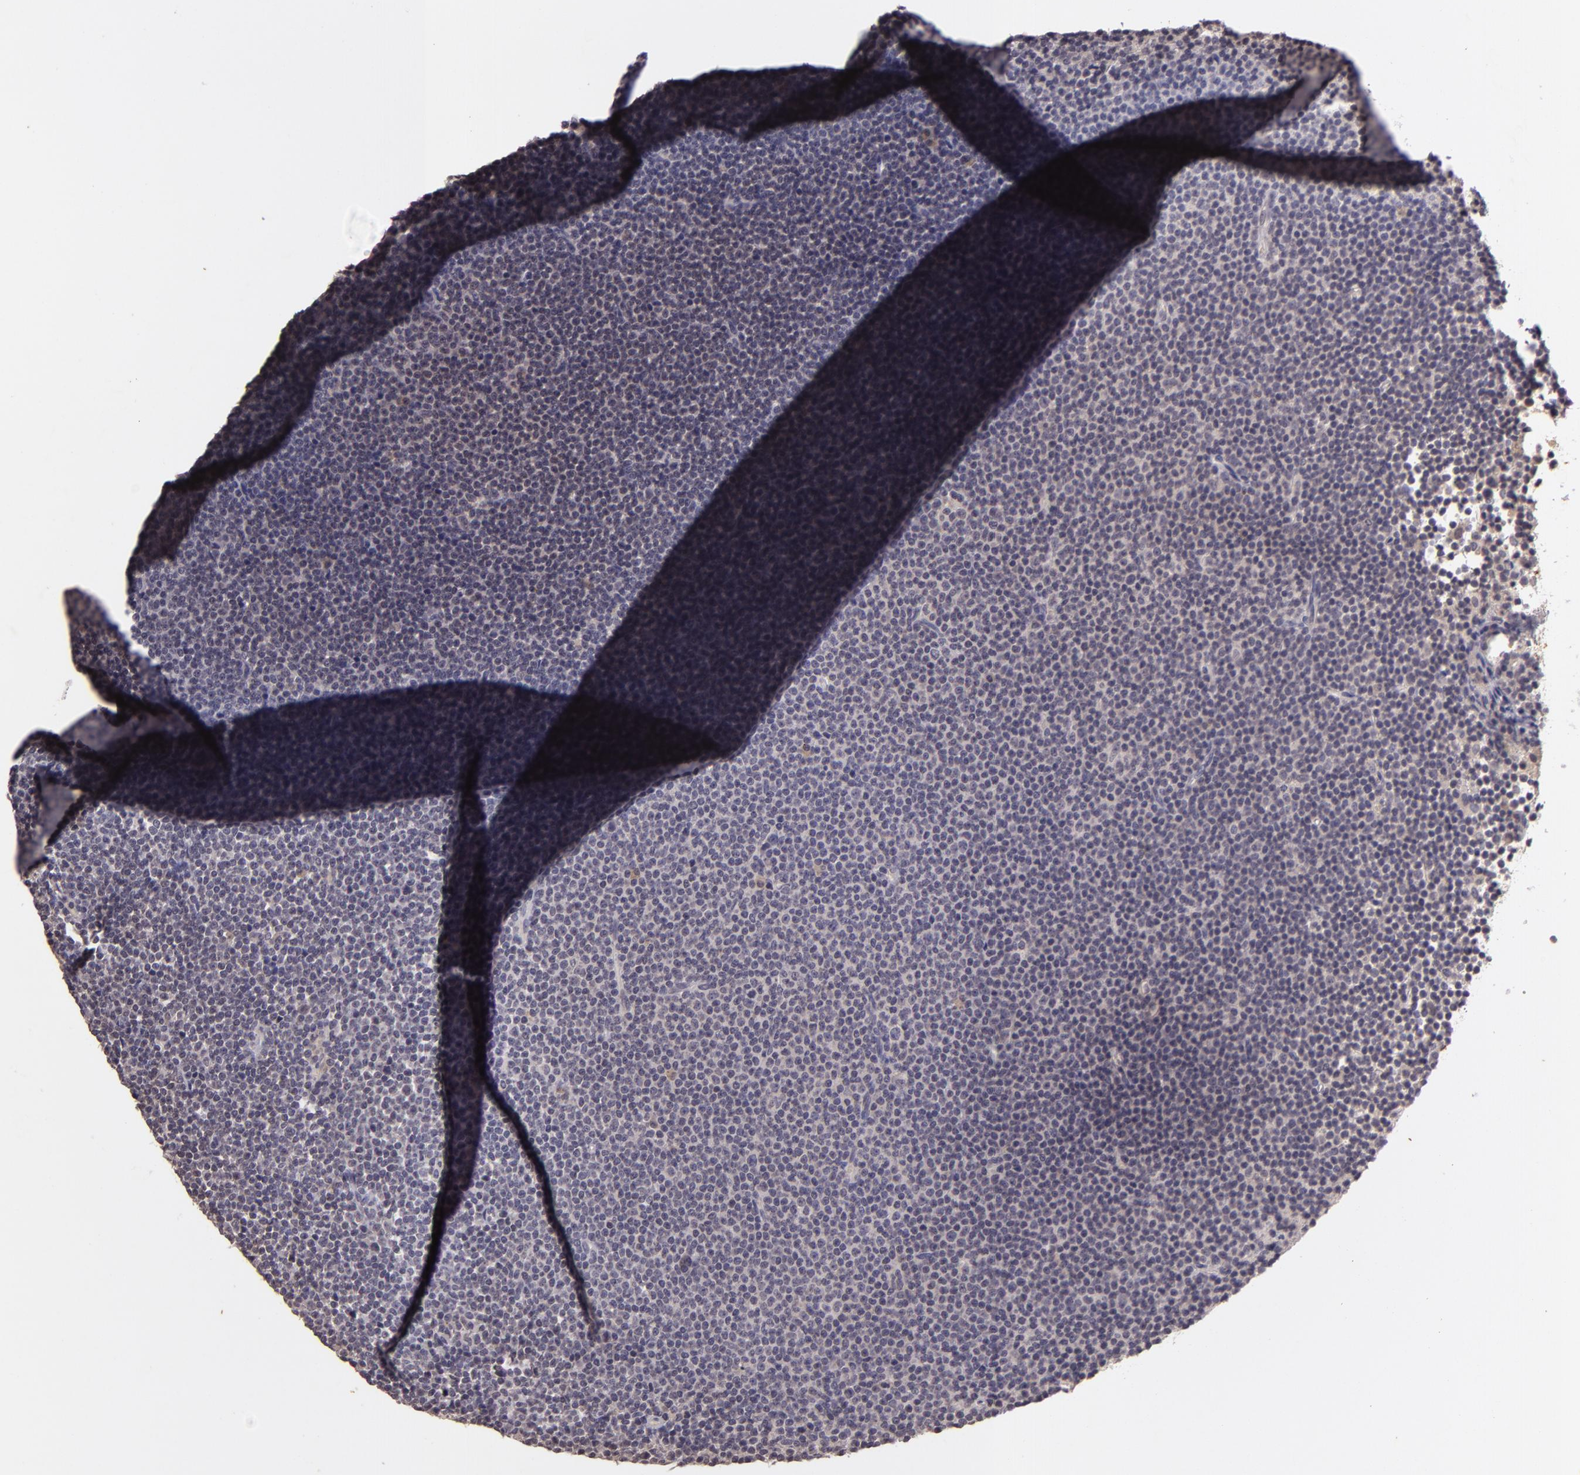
{"staining": {"intensity": "negative", "quantity": "none", "location": "none"}, "tissue": "lymphoma", "cell_type": "Tumor cells", "image_type": "cancer", "snomed": [{"axis": "morphology", "description": "Malignant lymphoma, non-Hodgkin's type, Low grade"}, {"axis": "topography", "description": "Lymph node"}], "caption": "Human malignant lymphoma, non-Hodgkin's type (low-grade) stained for a protein using immunohistochemistry (IHC) displays no staining in tumor cells.", "gene": "TFF1", "patient": {"sex": "female", "age": 69}}